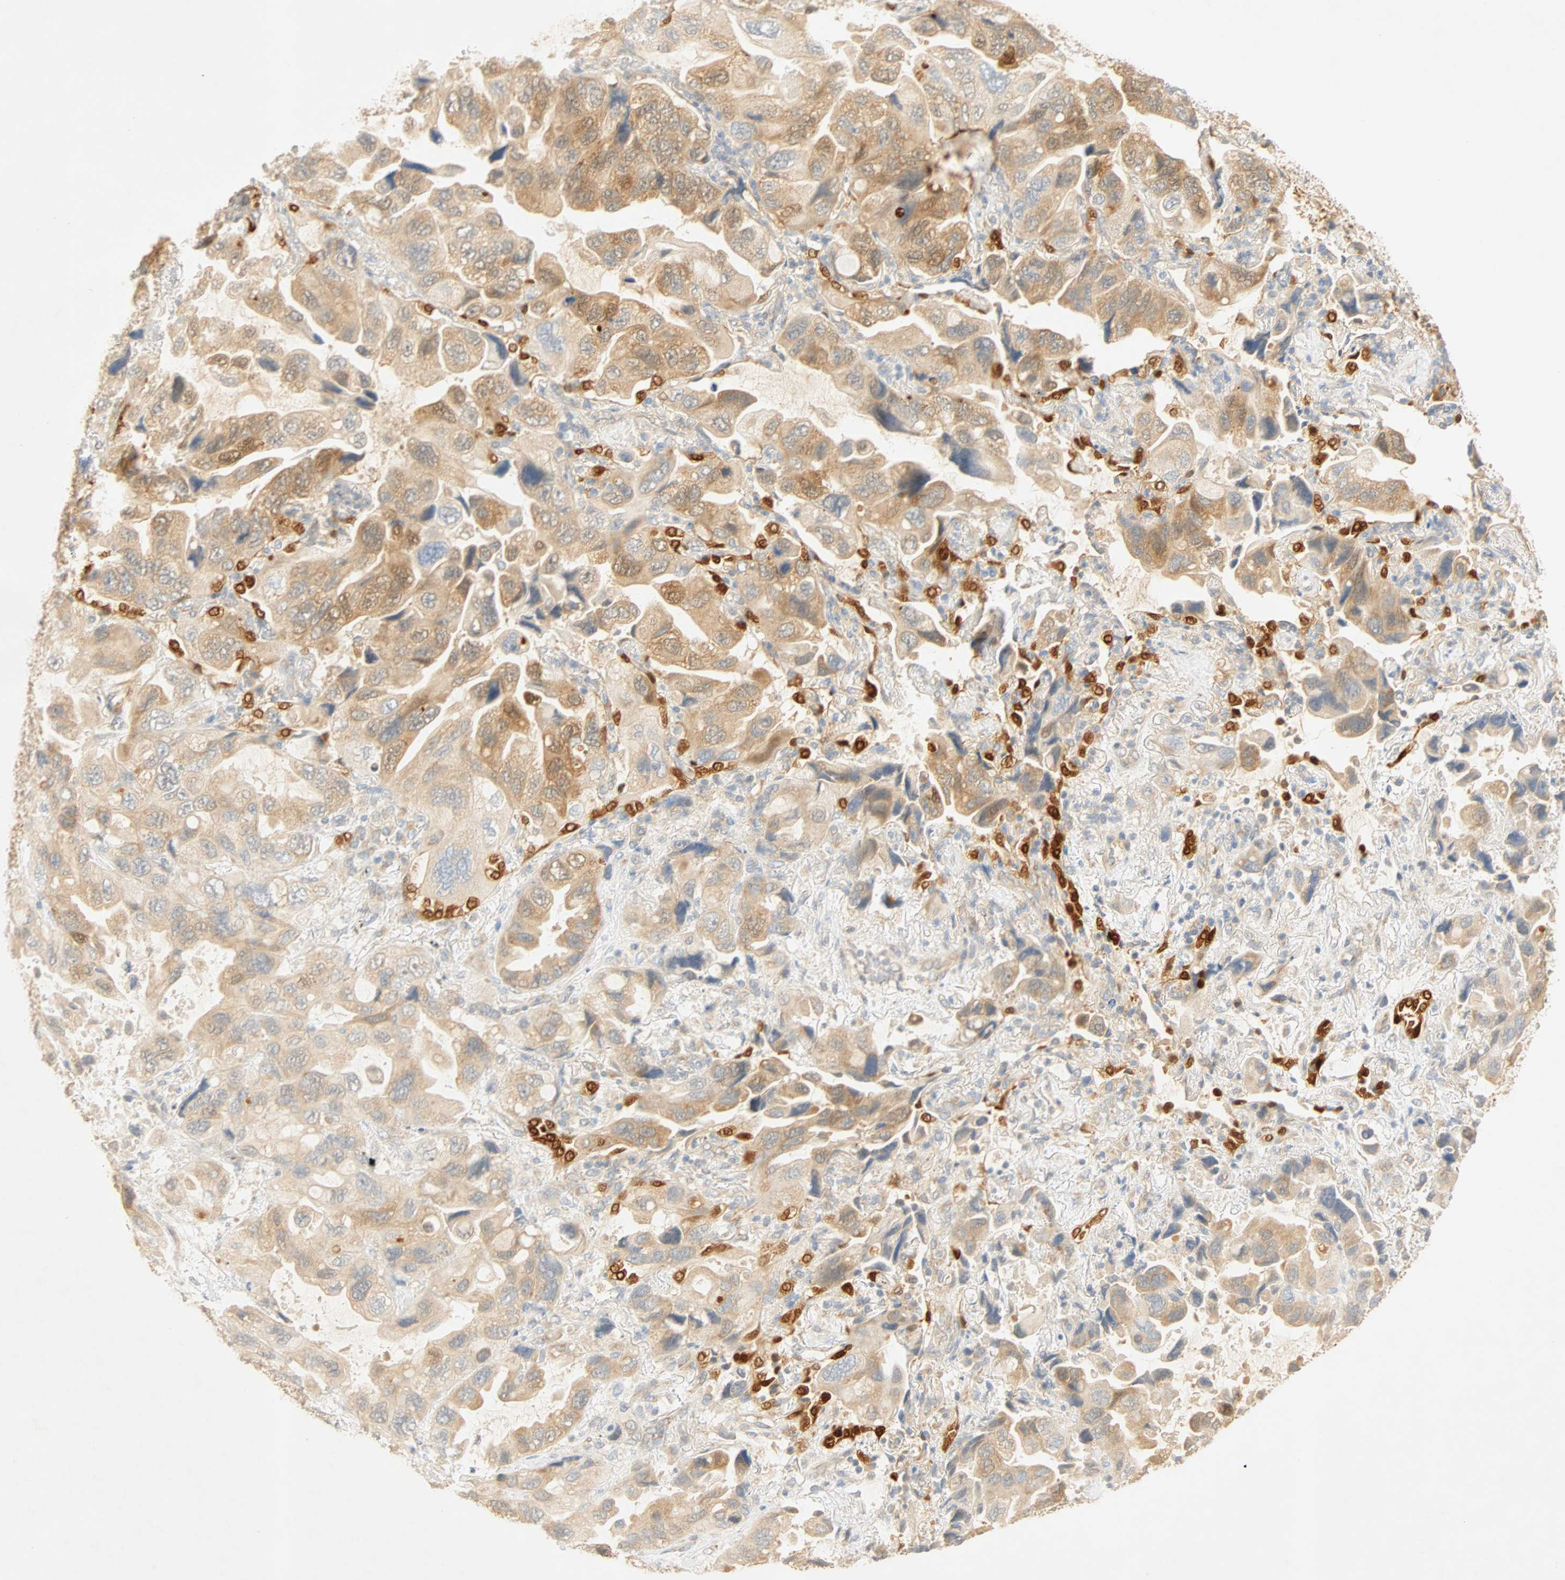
{"staining": {"intensity": "moderate", "quantity": "25%-75%", "location": "cytoplasmic/membranous"}, "tissue": "lung cancer", "cell_type": "Tumor cells", "image_type": "cancer", "snomed": [{"axis": "morphology", "description": "Squamous cell carcinoma, NOS"}, {"axis": "topography", "description": "Lung"}], "caption": "Immunohistochemical staining of lung squamous cell carcinoma shows medium levels of moderate cytoplasmic/membranous protein positivity in approximately 25%-75% of tumor cells. The staining was performed using DAB (3,3'-diaminobenzidine) to visualize the protein expression in brown, while the nuclei were stained in blue with hematoxylin (Magnification: 20x).", "gene": "SELENBP1", "patient": {"sex": "female", "age": 73}}